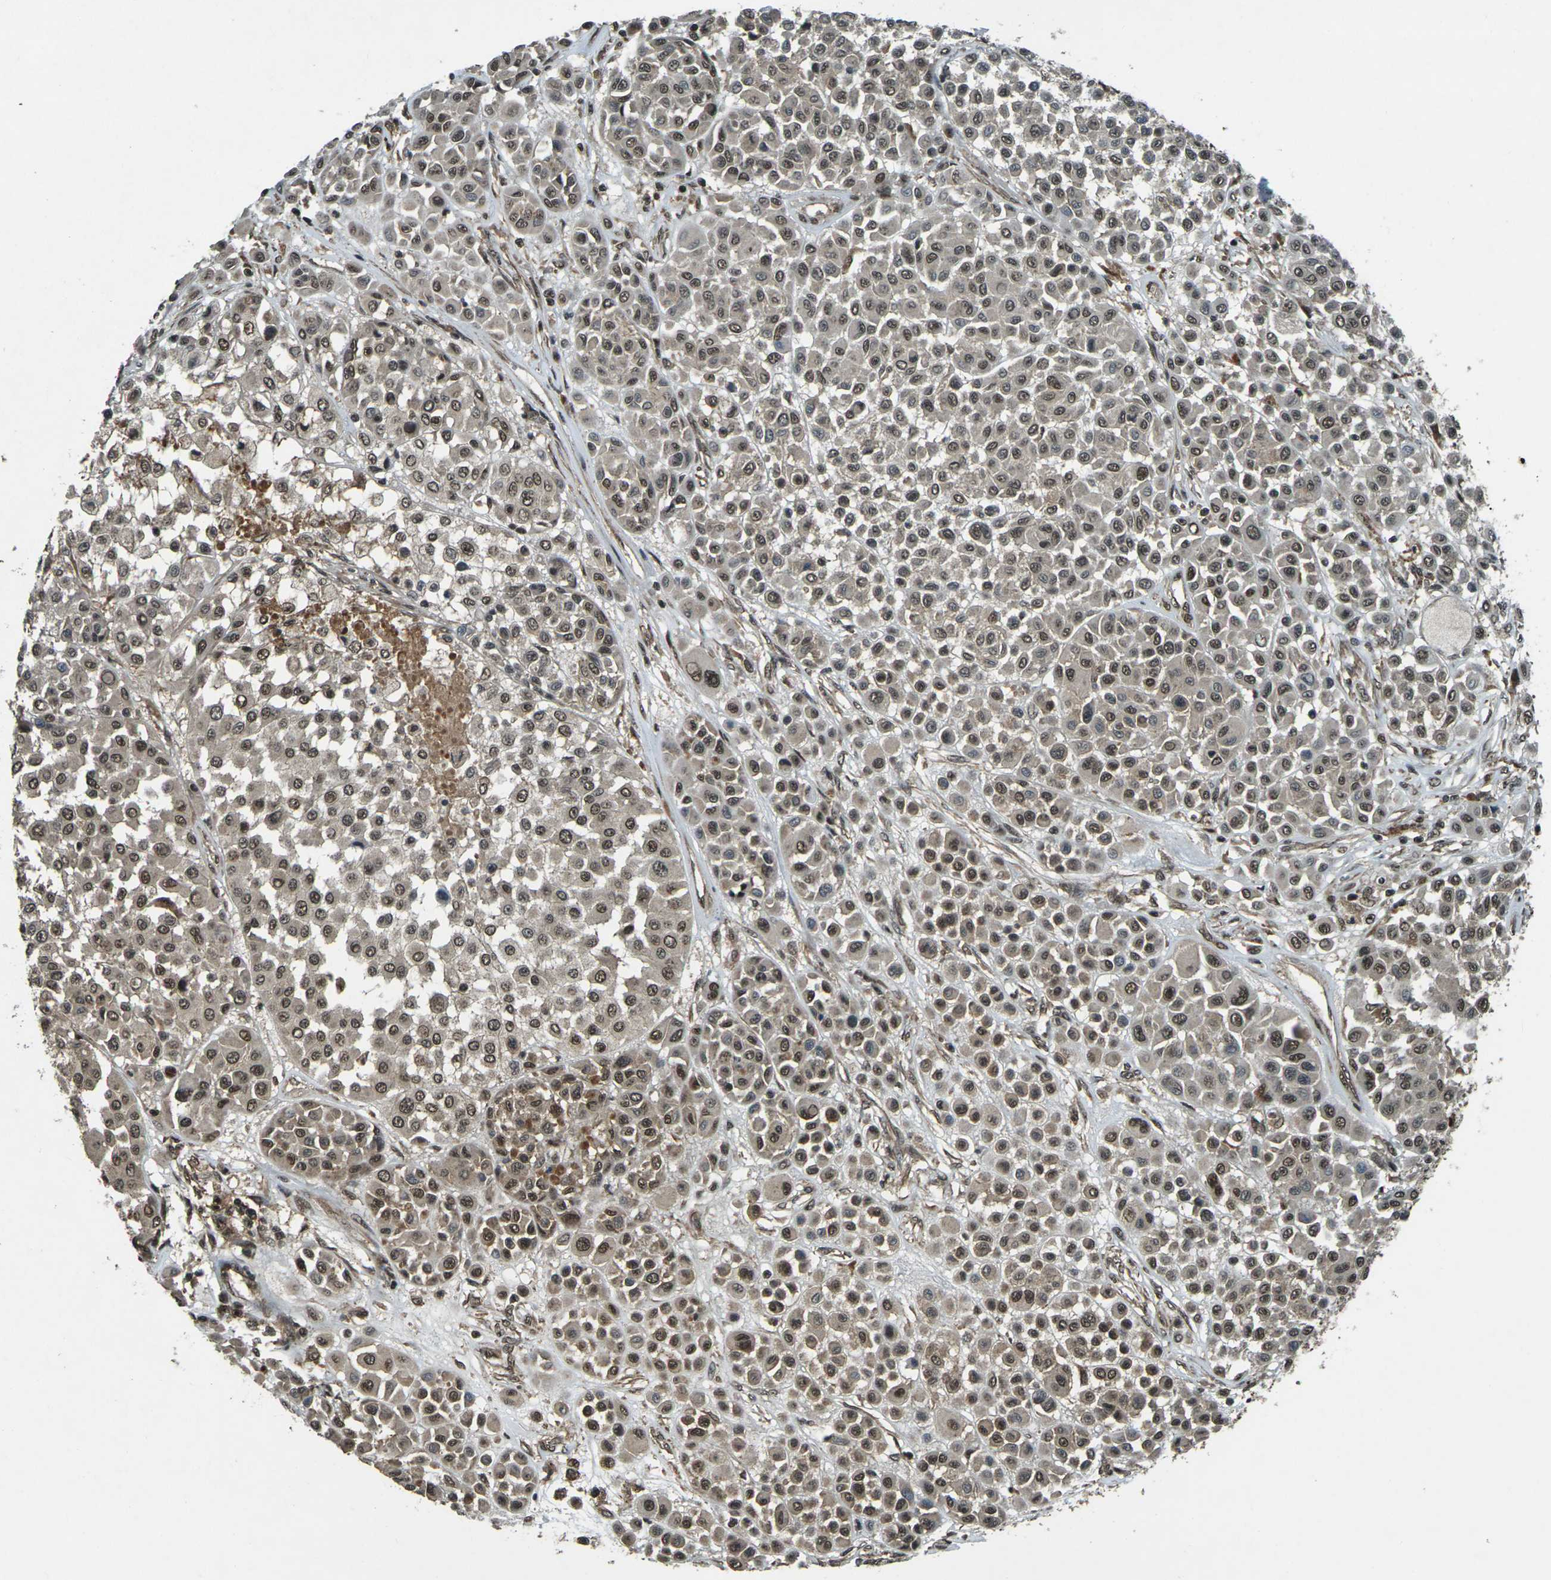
{"staining": {"intensity": "moderate", "quantity": ">75%", "location": "cytoplasmic/membranous,nuclear"}, "tissue": "melanoma", "cell_type": "Tumor cells", "image_type": "cancer", "snomed": [{"axis": "morphology", "description": "Malignant melanoma, Metastatic site"}, {"axis": "topography", "description": "Soft tissue"}], "caption": "A brown stain labels moderate cytoplasmic/membranous and nuclear expression of a protein in human melanoma tumor cells.", "gene": "NR4A2", "patient": {"sex": "male", "age": 41}}